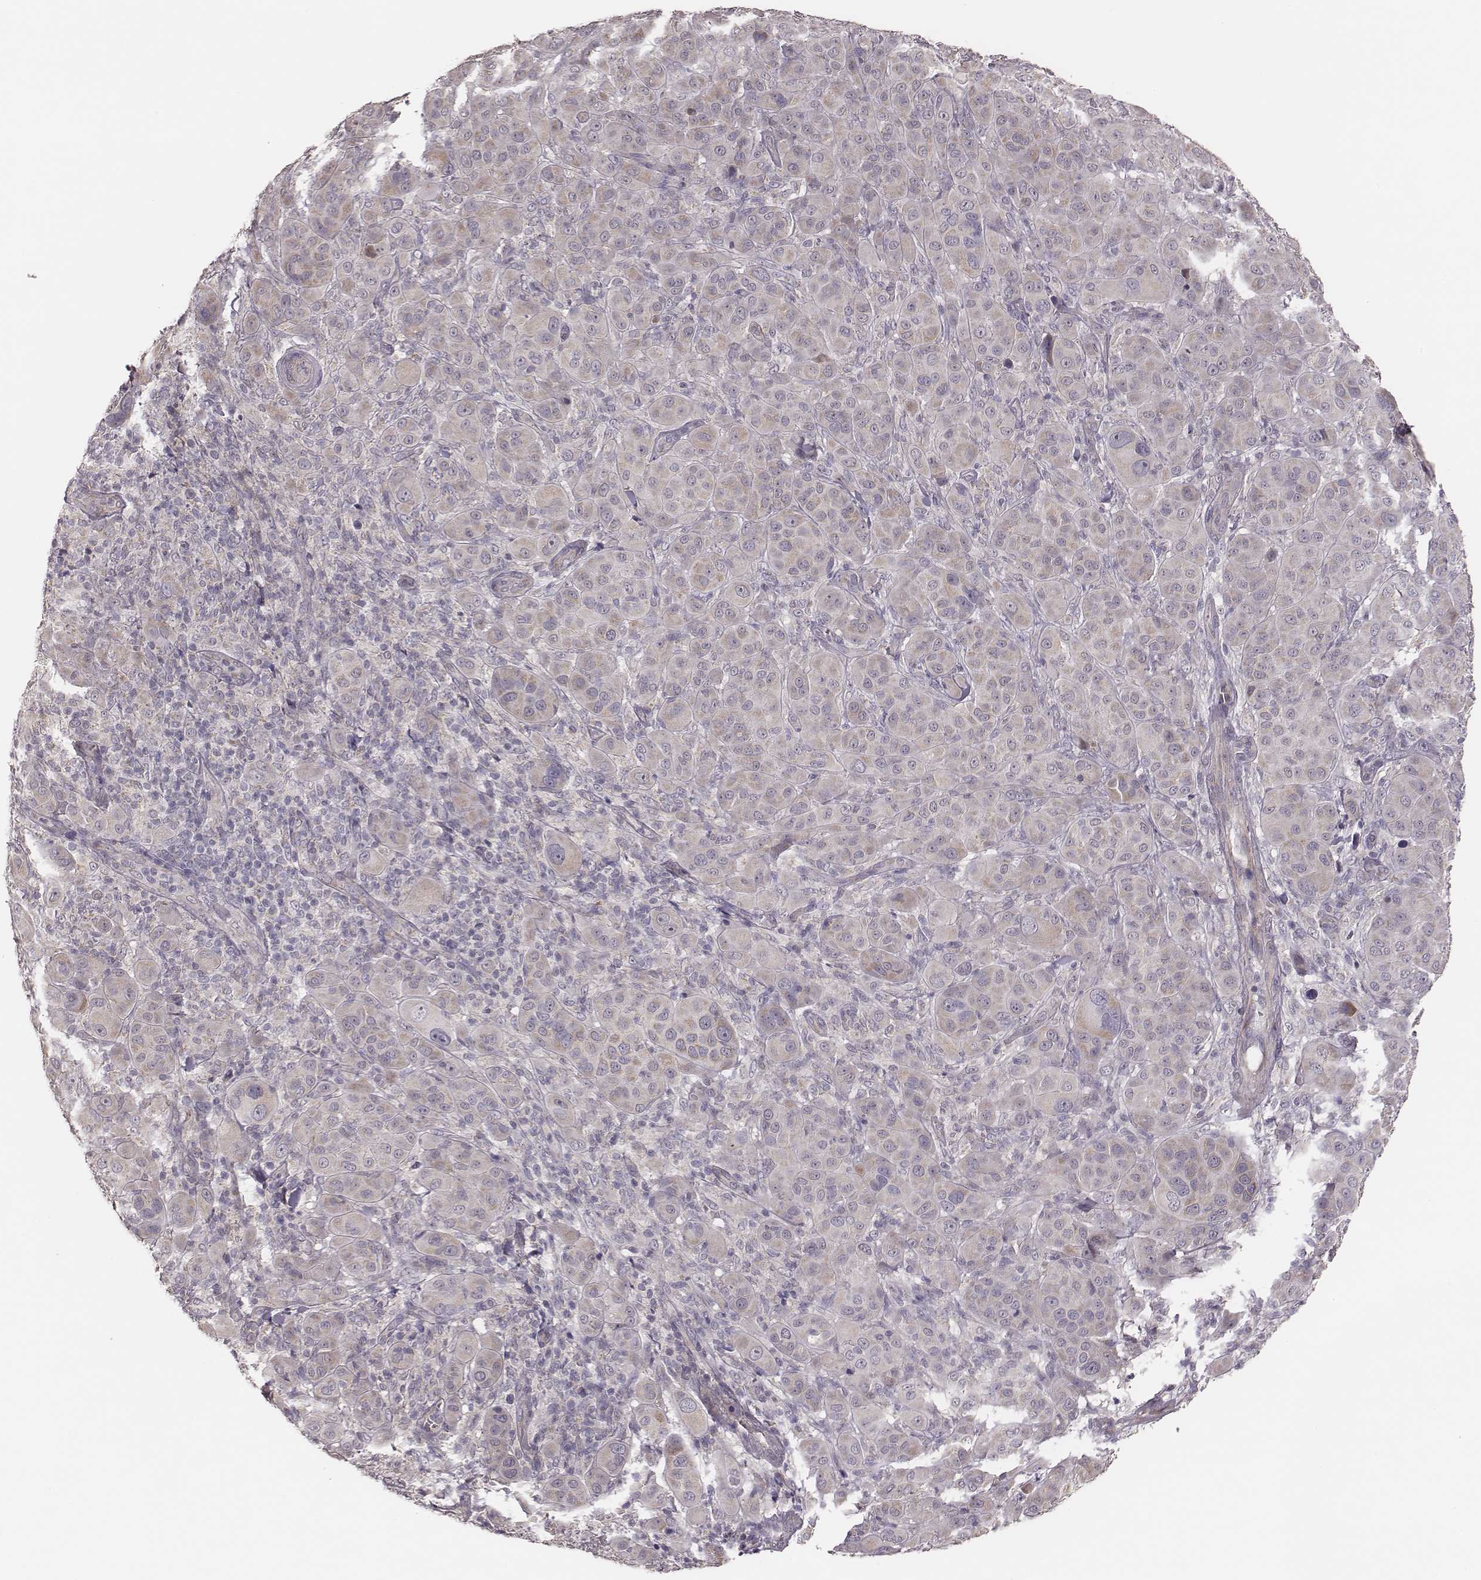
{"staining": {"intensity": "weak", "quantity": "<25%", "location": "cytoplasmic/membranous"}, "tissue": "melanoma", "cell_type": "Tumor cells", "image_type": "cancer", "snomed": [{"axis": "morphology", "description": "Malignant melanoma, NOS"}, {"axis": "topography", "description": "Skin"}], "caption": "The image displays no significant expression in tumor cells of melanoma.", "gene": "HAVCR1", "patient": {"sex": "female", "age": 87}}